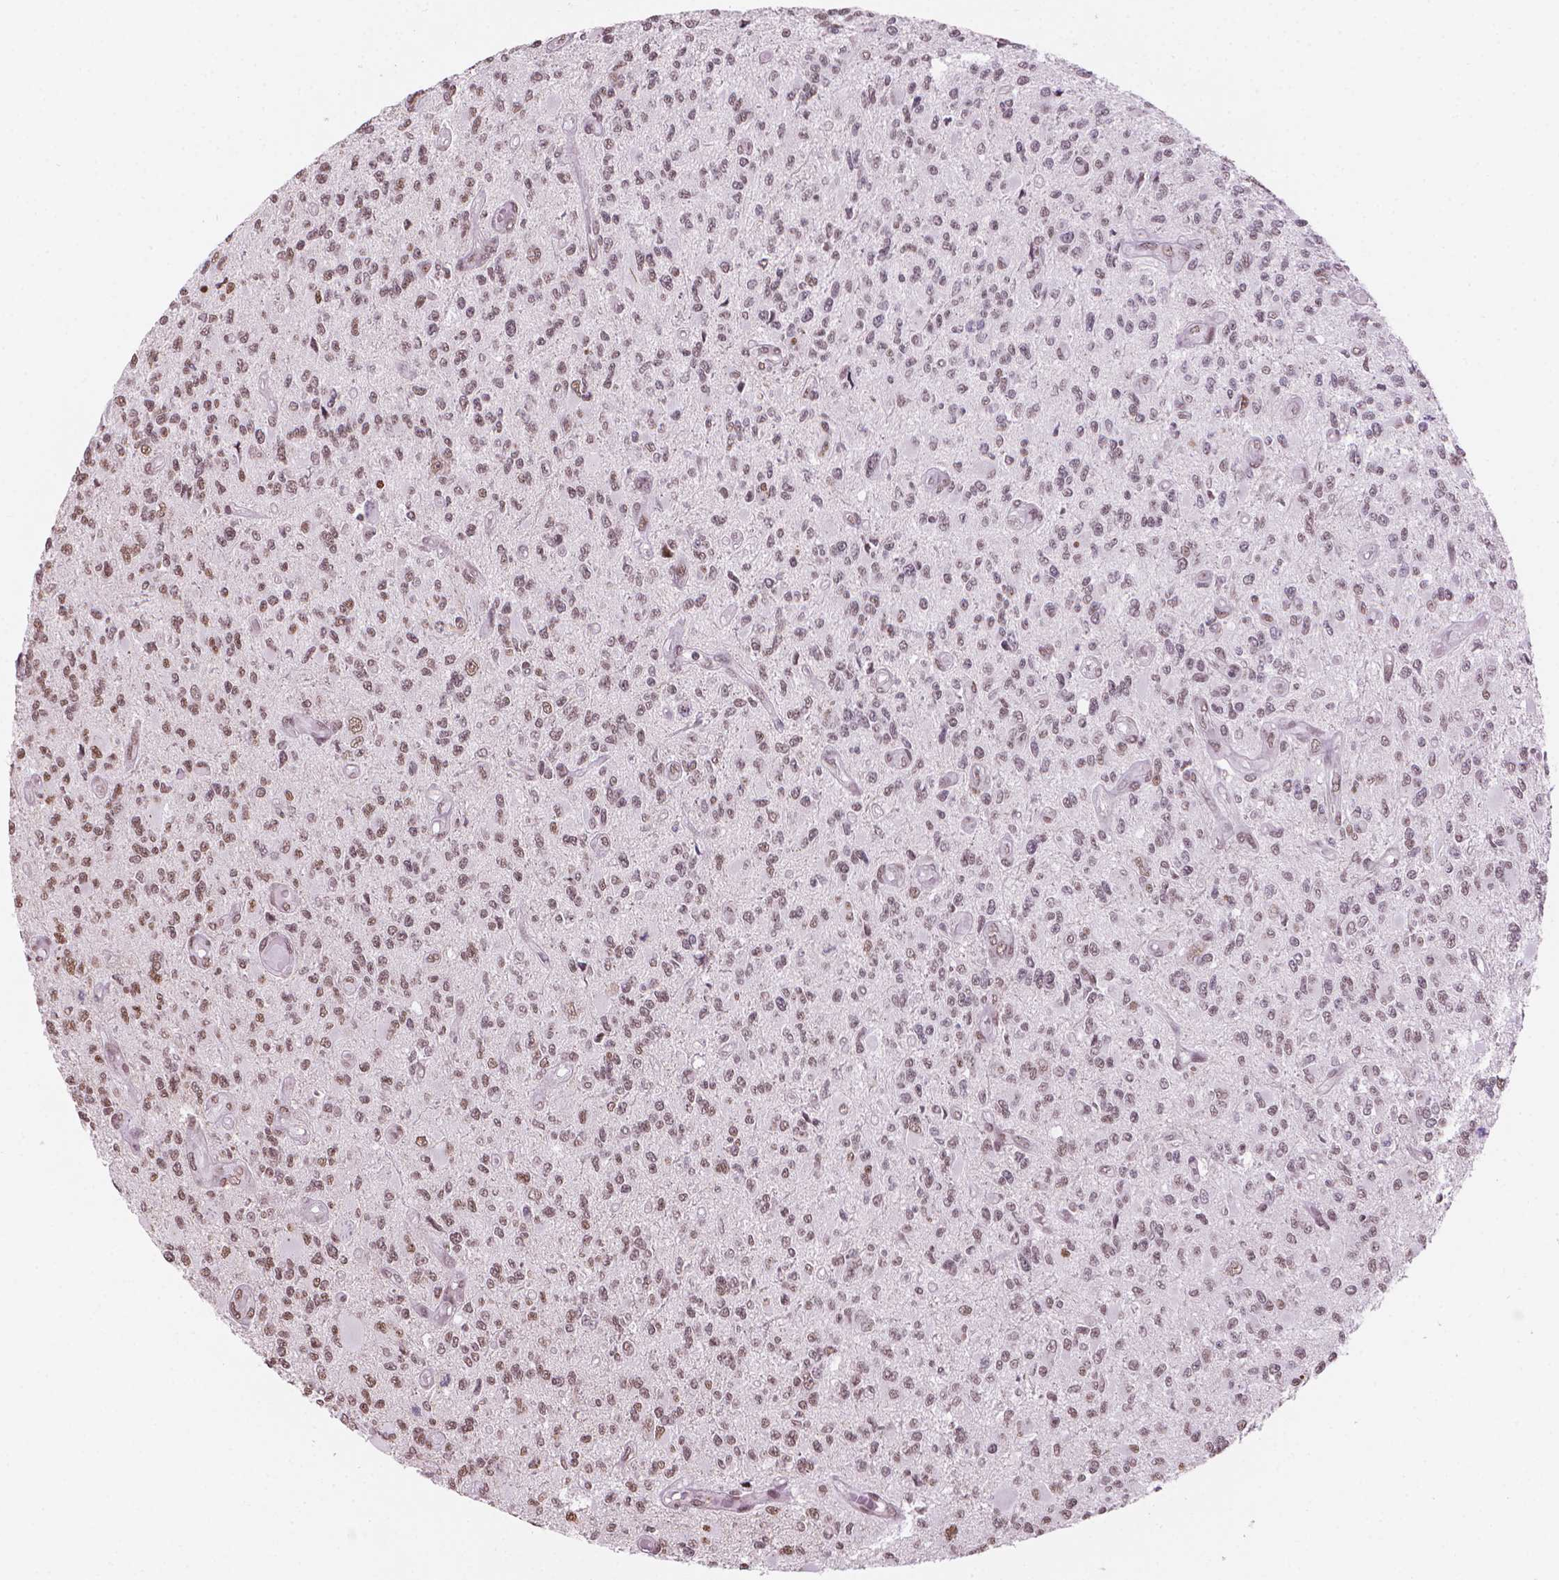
{"staining": {"intensity": "moderate", "quantity": "25%-75%", "location": "nuclear"}, "tissue": "glioma", "cell_type": "Tumor cells", "image_type": "cancer", "snomed": [{"axis": "morphology", "description": "Glioma, malignant, High grade"}, {"axis": "topography", "description": "Brain"}], "caption": "This micrograph displays IHC staining of human glioma, with medium moderate nuclear expression in about 25%-75% of tumor cells.", "gene": "HOXD4", "patient": {"sex": "female", "age": 63}}